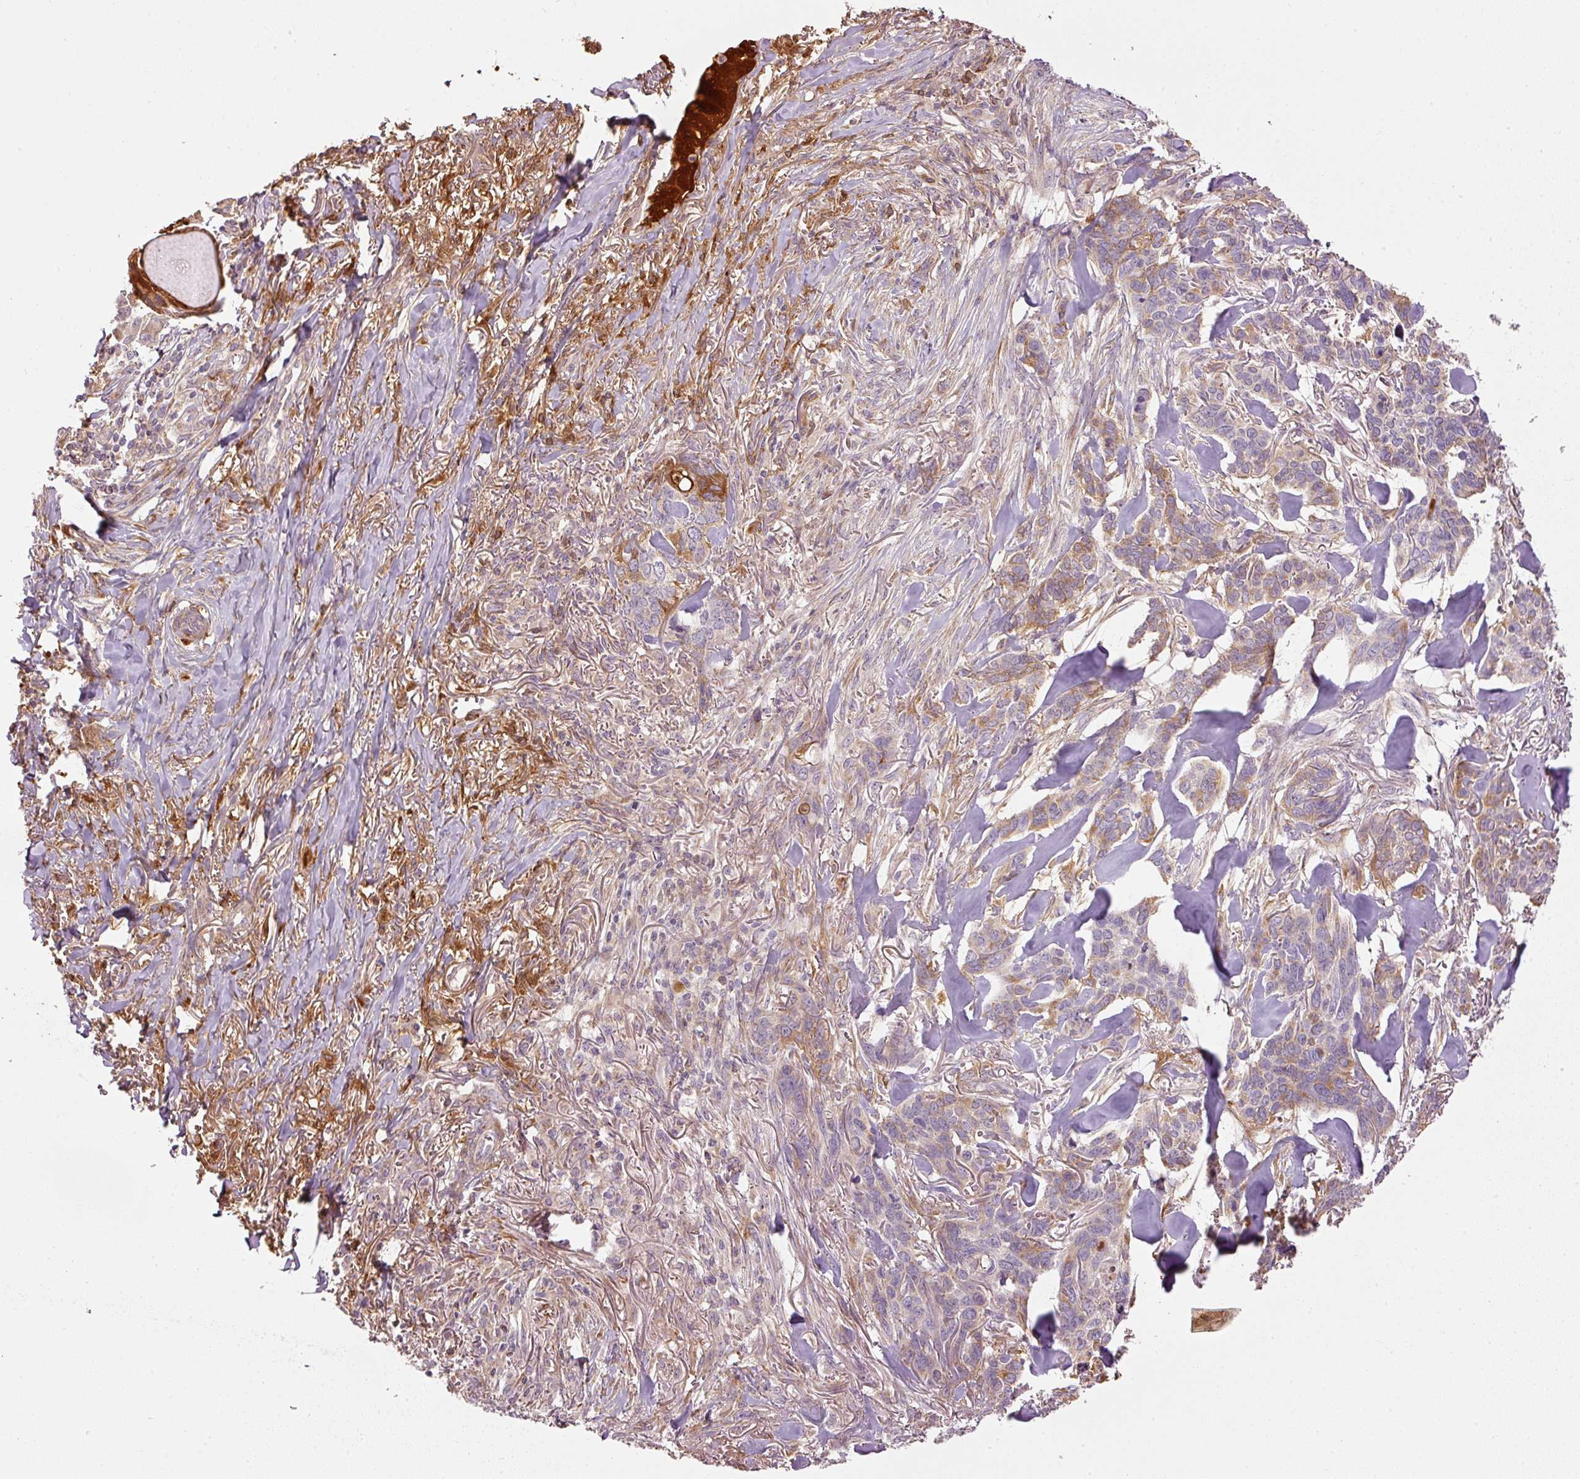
{"staining": {"intensity": "moderate", "quantity": "<25%", "location": "cytoplasmic/membranous"}, "tissue": "skin cancer", "cell_type": "Tumor cells", "image_type": "cancer", "snomed": [{"axis": "morphology", "description": "Basal cell carcinoma"}, {"axis": "topography", "description": "Skin"}], "caption": "A photomicrograph of human skin basal cell carcinoma stained for a protein displays moderate cytoplasmic/membranous brown staining in tumor cells.", "gene": "SERPING1", "patient": {"sex": "male", "age": 86}}